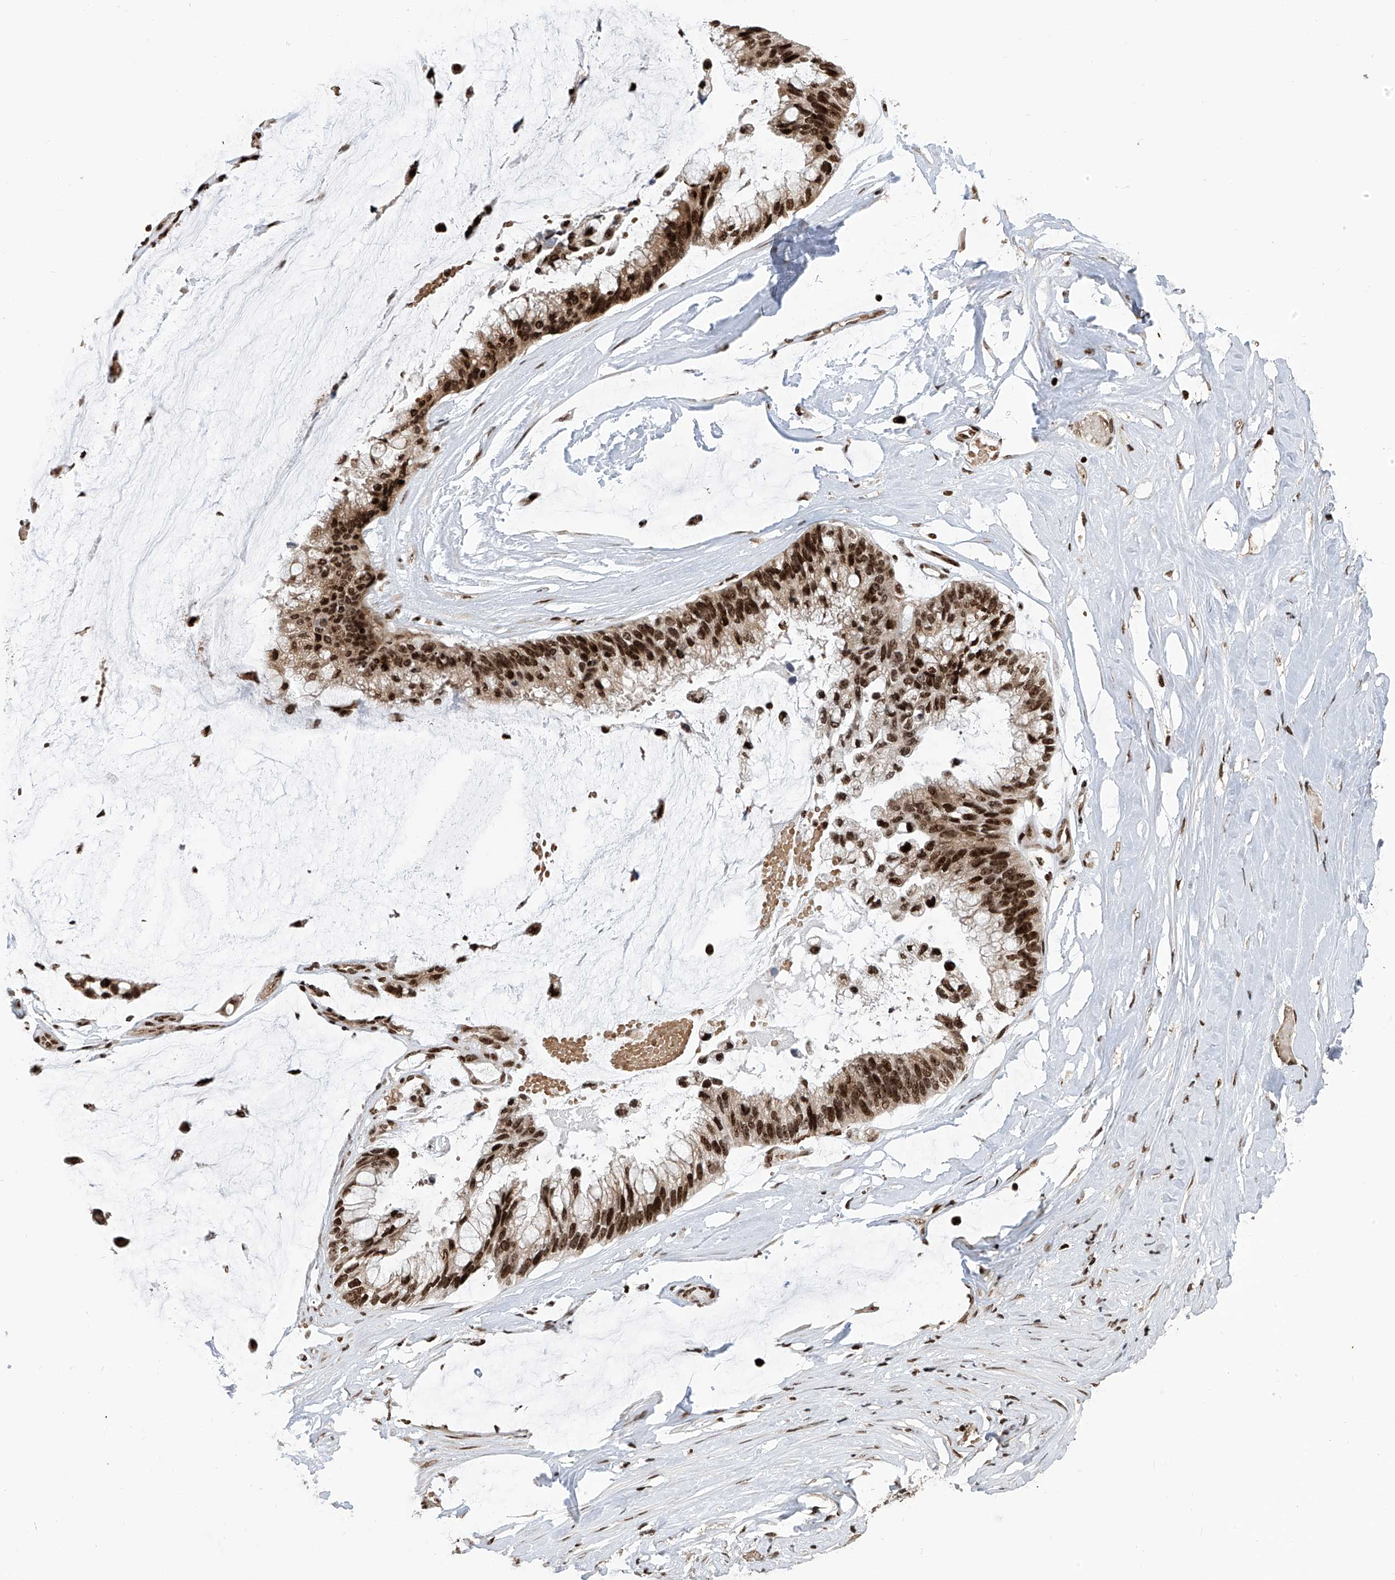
{"staining": {"intensity": "strong", "quantity": ">75%", "location": "nuclear"}, "tissue": "ovarian cancer", "cell_type": "Tumor cells", "image_type": "cancer", "snomed": [{"axis": "morphology", "description": "Cystadenocarcinoma, mucinous, NOS"}, {"axis": "topography", "description": "Ovary"}], "caption": "Tumor cells reveal high levels of strong nuclear expression in approximately >75% of cells in ovarian cancer.", "gene": "PAK1IP1", "patient": {"sex": "female", "age": 39}}